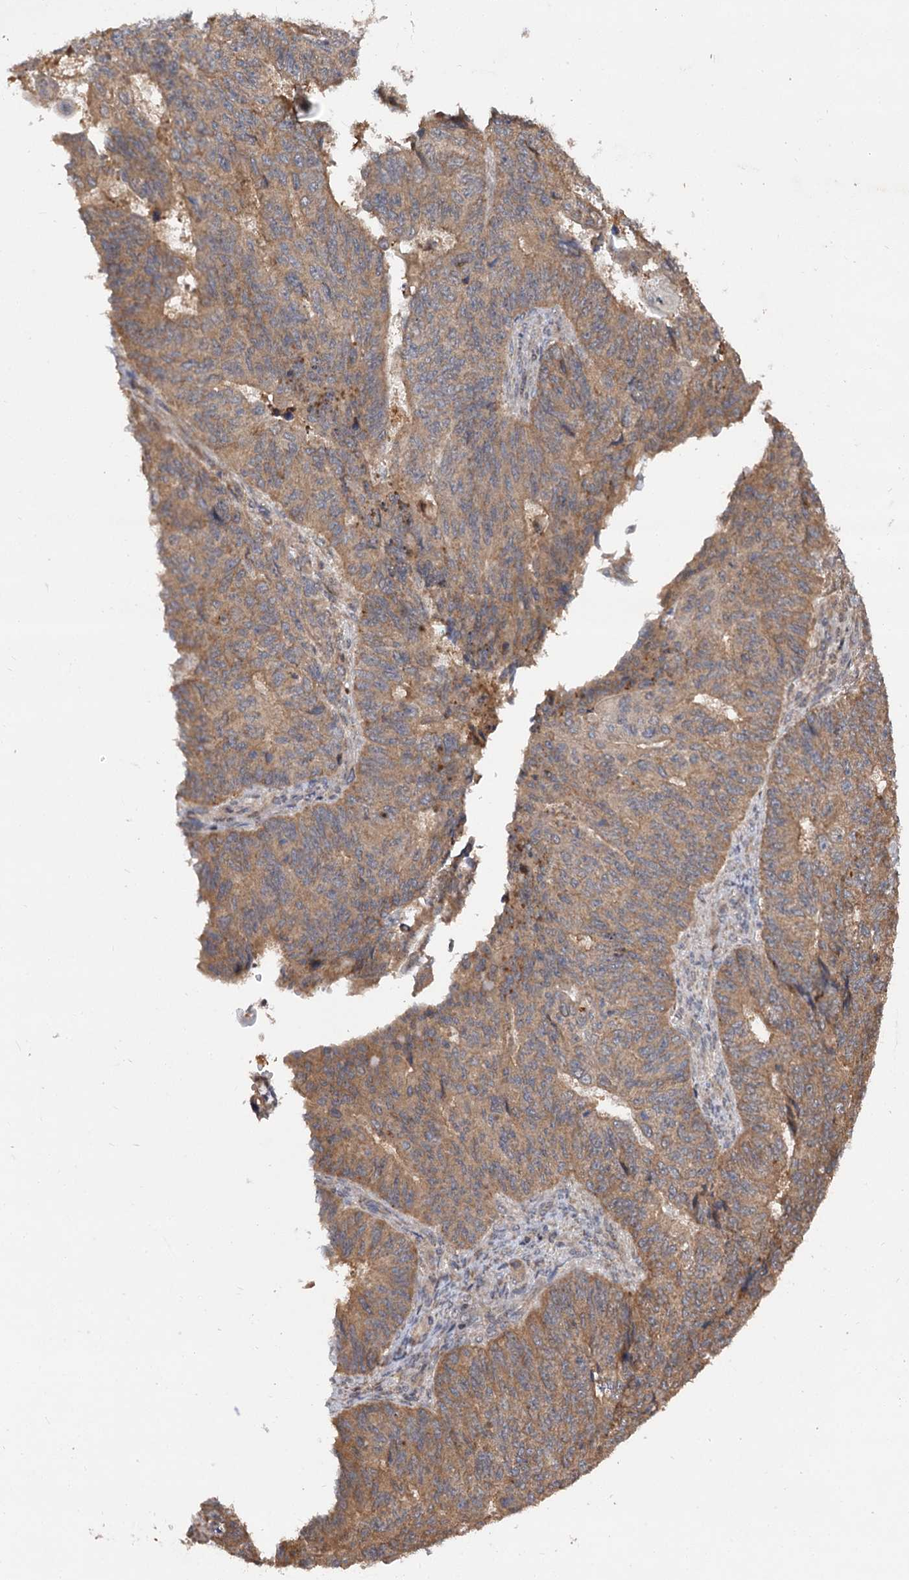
{"staining": {"intensity": "moderate", "quantity": ">75%", "location": "cytoplasmic/membranous"}, "tissue": "endometrial cancer", "cell_type": "Tumor cells", "image_type": "cancer", "snomed": [{"axis": "morphology", "description": "Adenocarcinoma, NOS"}, {"axis": "topography", "description": "Endometrium"}], "caption": "Protein positivity by IHC demonstrates moderate cytoplasmic/membranous staining in approximately >75% of tumor cells in endometrial cancer (adenocarcinoma).", "gene": "FBXW8", "patient": {"sex": "female", "age": 32}}